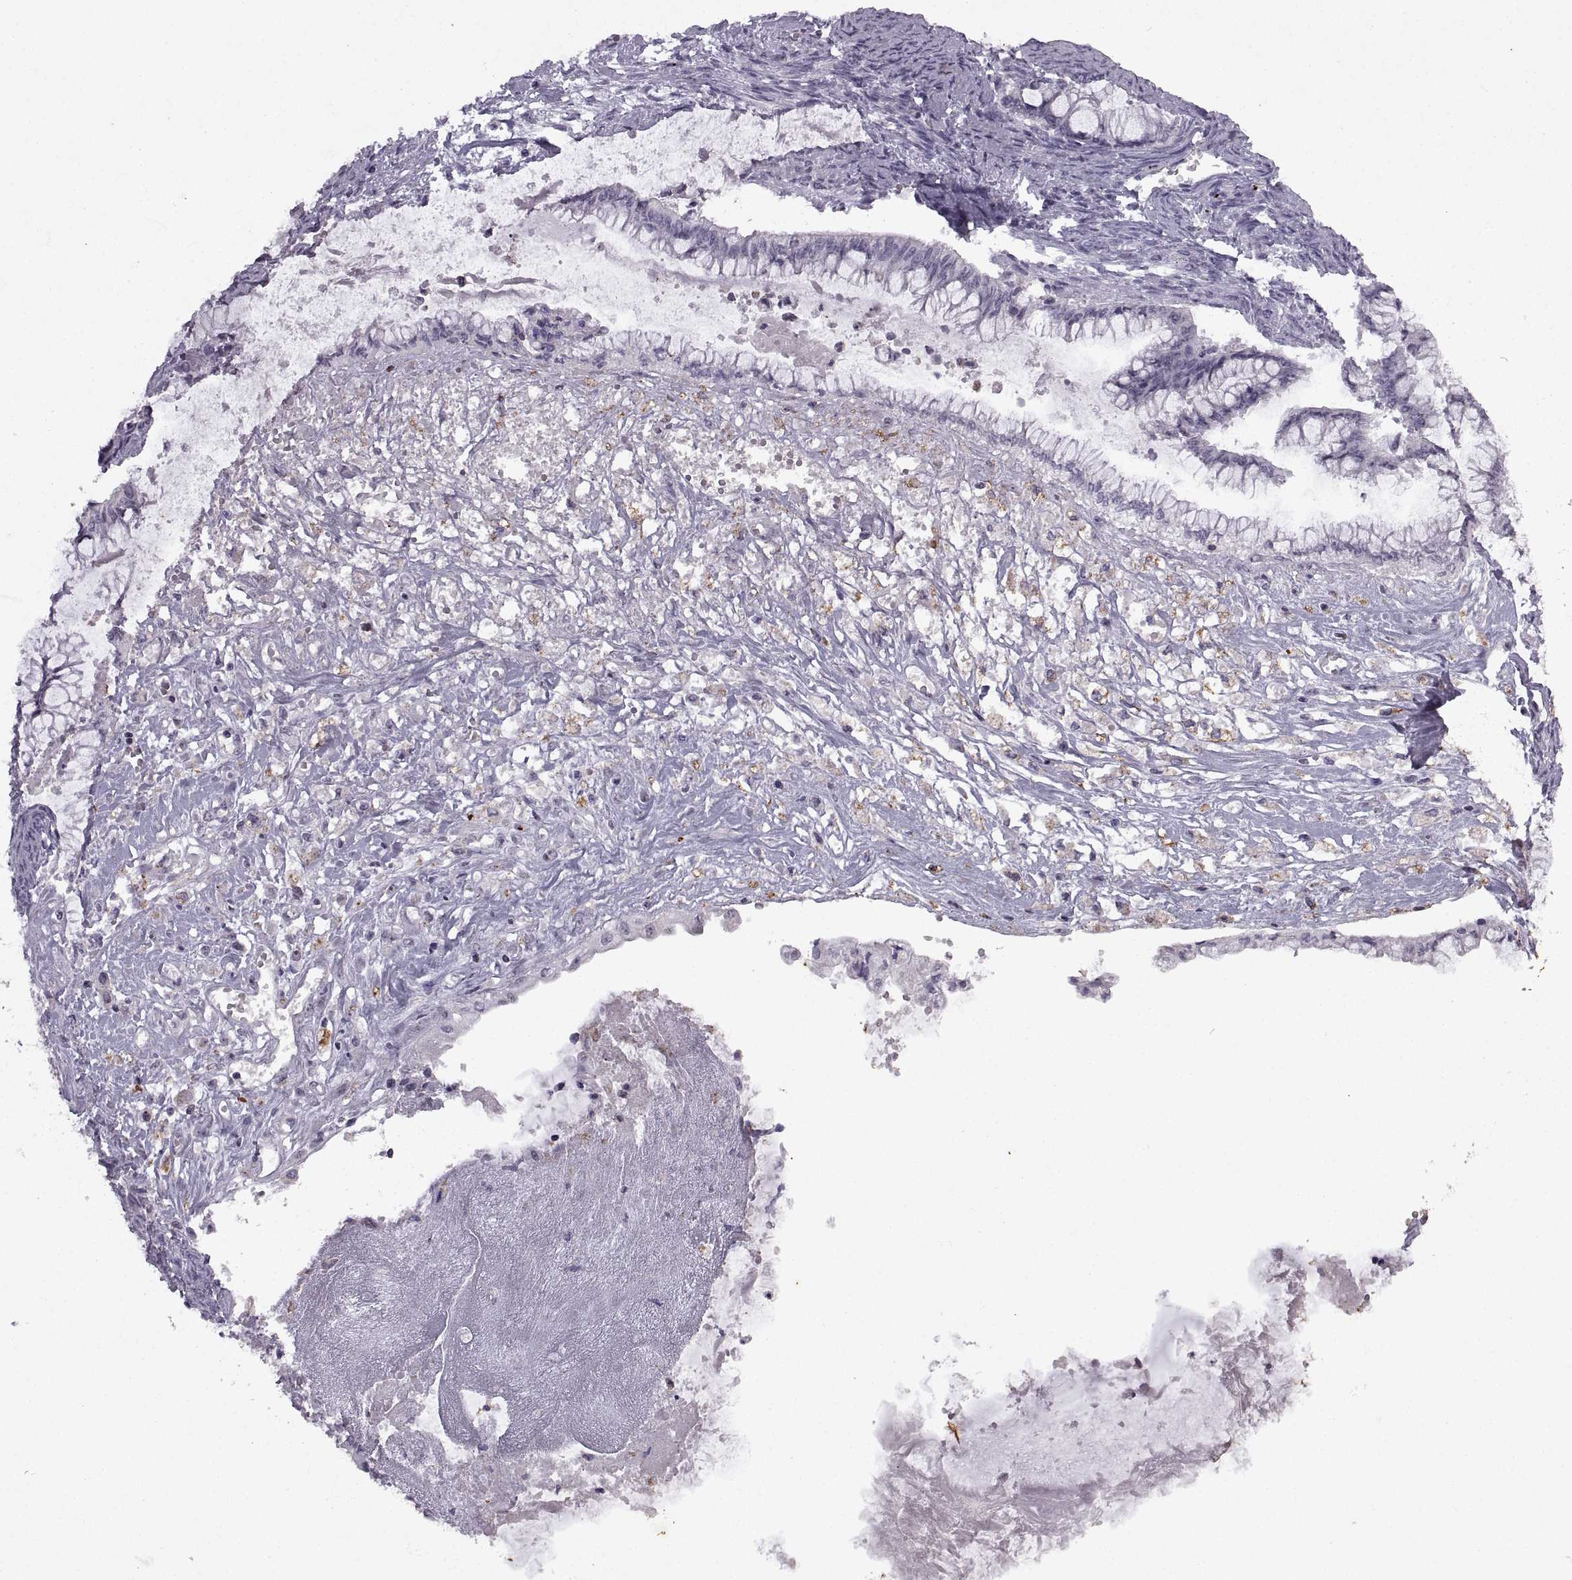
{"staining": {"intensity": "negative", "quantity": "none", "location": "none"}, "tissue": "ovarian cancer", "cell_type": "Tumor cells", "image_type": "cancer", "snomed": [{"axis": "morphology", "description": "Cystadenocarcinoma, mucinous, NOS"}, {"axis": "topography", "description": "Ovary"}], "caption": "Human ovarian mucinous cystadenocarcinoma stained for a protein using IHC exhibits no staining in tumor cells.", "gene": "SINHCAF", "patient": {"sex": "female", "age": 67}}